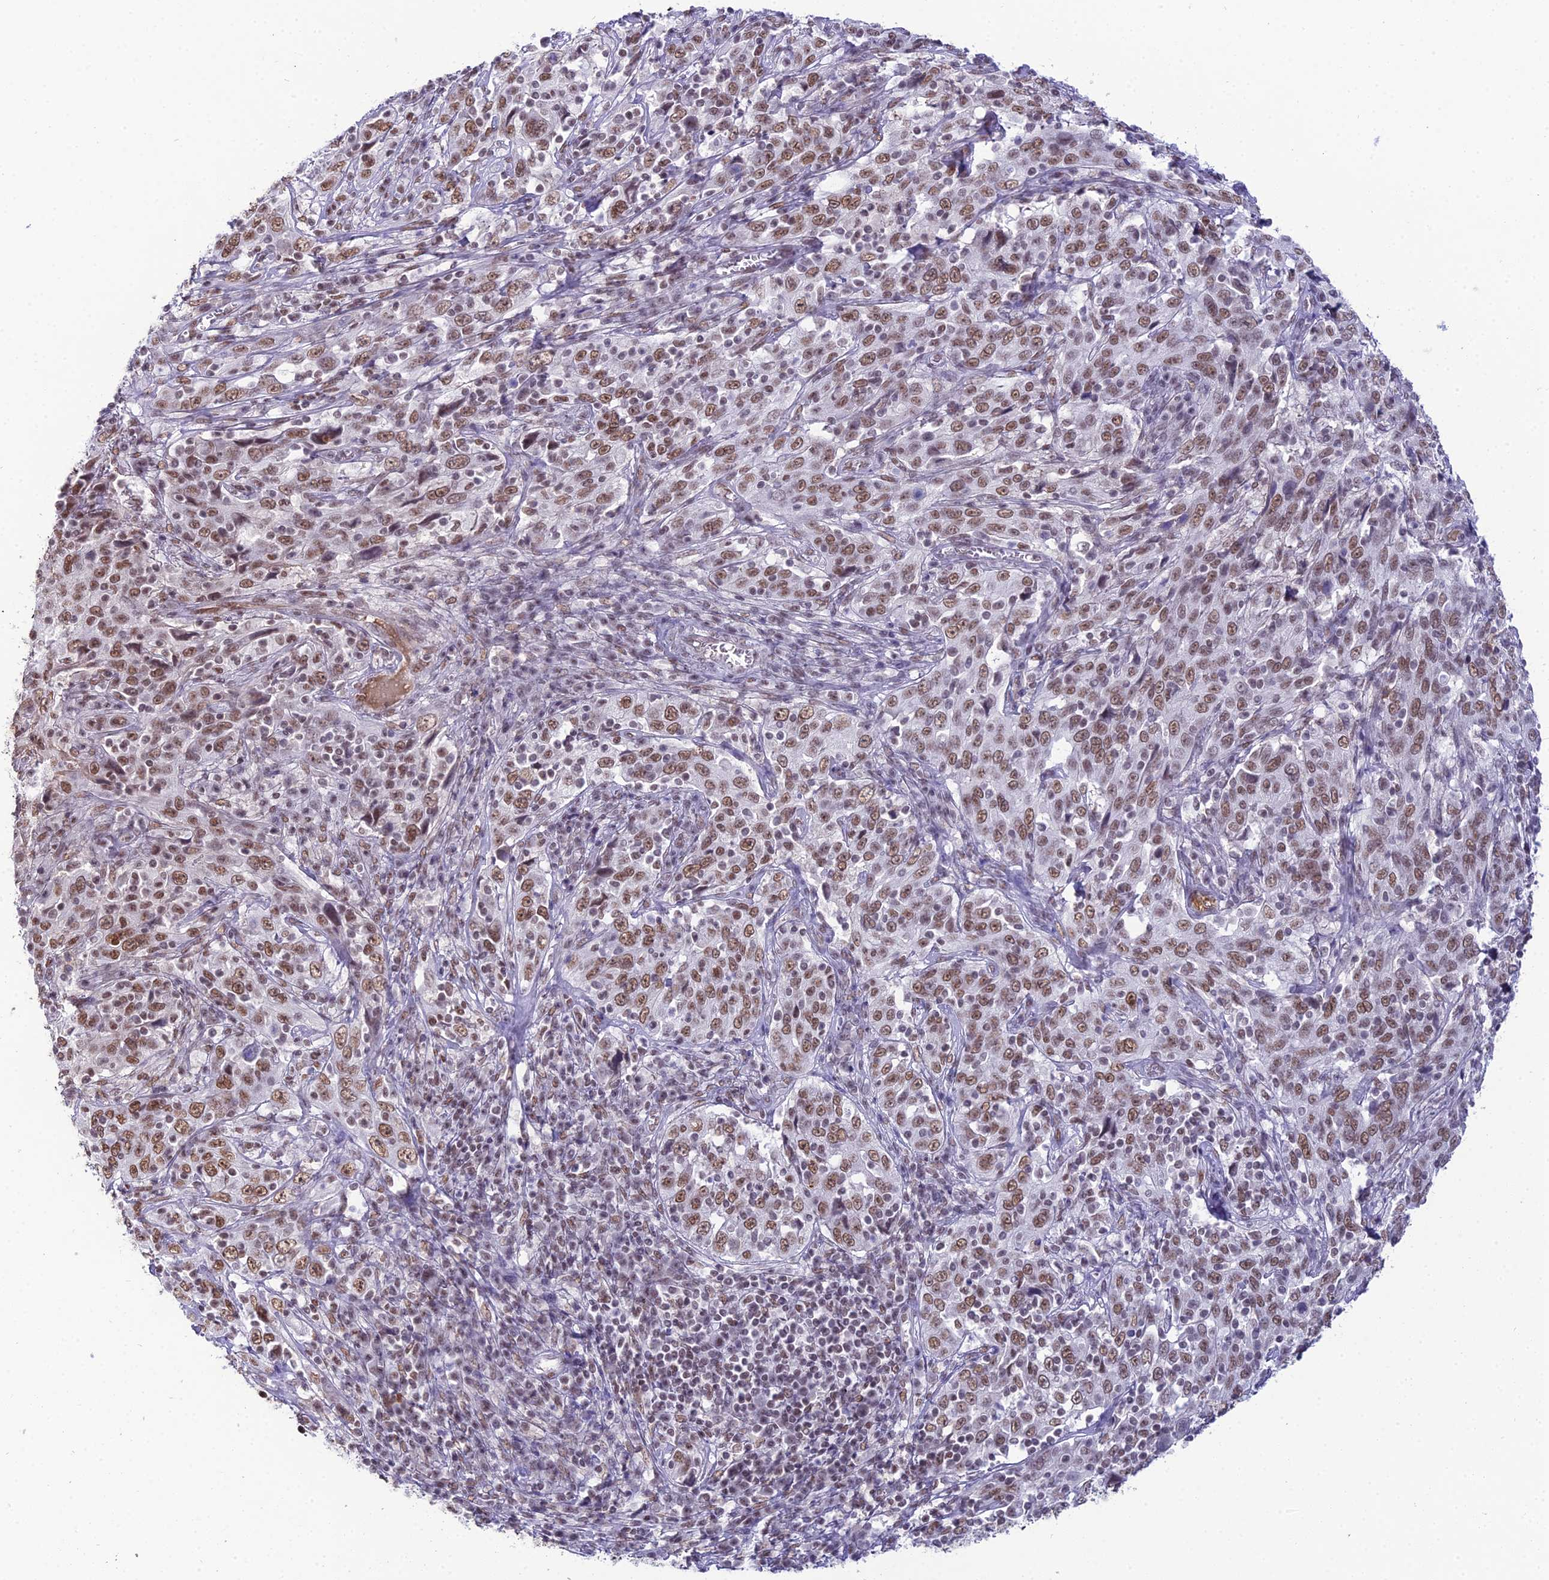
{"staining": {"intensity": "moderate", "quantity": ">75%", "location": "nuclear"}, "tissue": "cervical cancer", "cell_type": "Tumor cells", "image_type": "cancer", "snomed": [{"axis": "morphology", "description": "Squamous cell carcinoma, NOS"}, {"axis": "topography", "description": "Cervix"}], "caption": "Immunohistochemical staining of human cervical cancer shows moderate nuclear protein positivity in about >75% of tumor cells. The staining is performed using DAB (3,3'-diaminobenzidine) brown chromogen to label protein expression. The nuclei are counter-stained blue using hematoxylin.", "gene": "RBM12", "patient": {"sex": "female", "age": 46}}